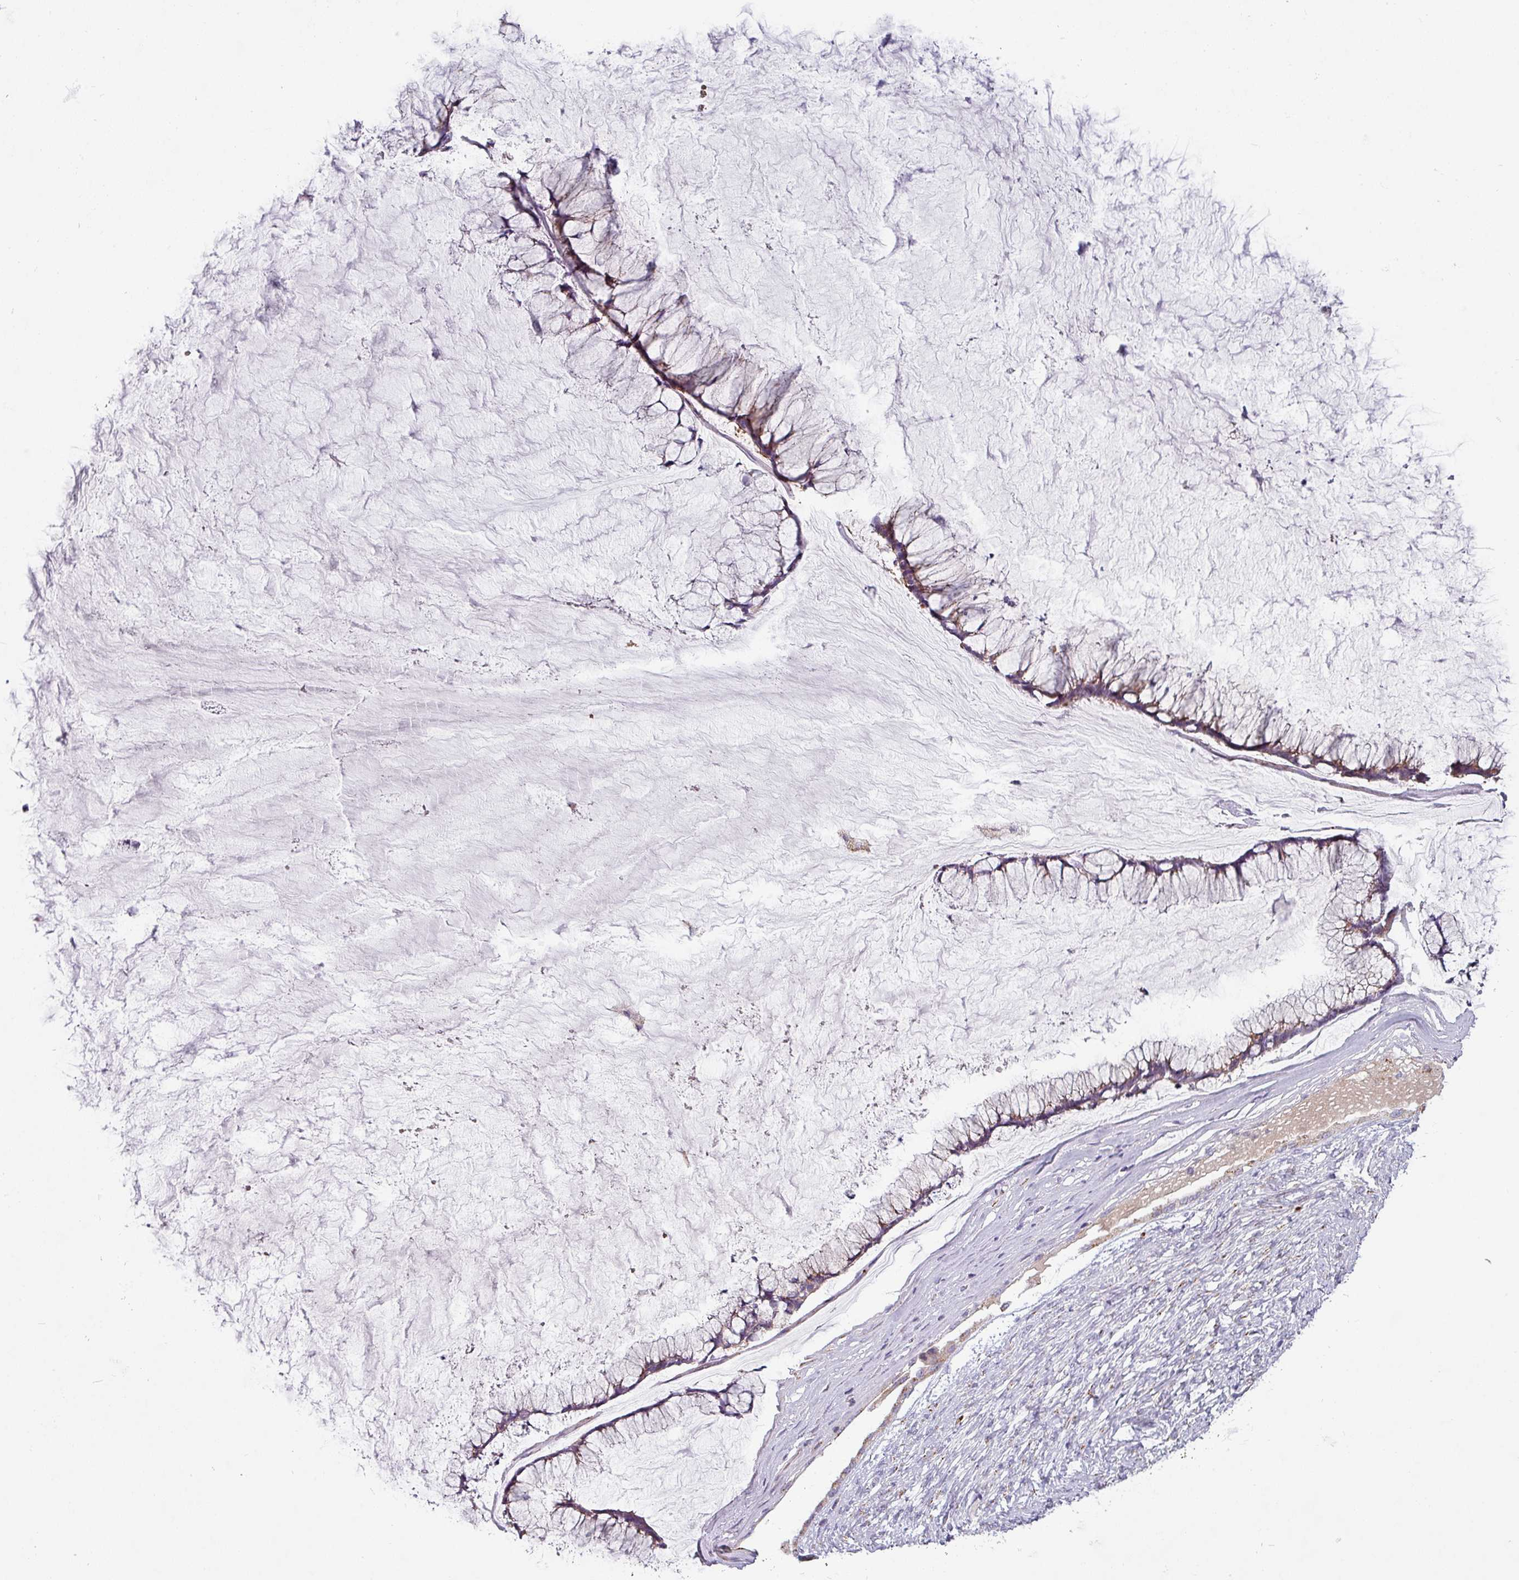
{"staining": {"intensity": "moderate", "quantity": ">75%", "location": "cytoplasmic/membranous"}, "tissue": "ovarian cancer", "cell_type": "Tumor cells", "image_type": "cancer", "snomed": [{"axis": "morphology", "description": "Cystadenocarcinoma, mucinous, NOS"}, {"axis": "topography", "description": "Ovary"}], "caption": "This histopathology image shows immunohistochemistry staining of mucinous cystadenocarcinoma (ovarian), with medium moderate cytoplasmic/membranous staining in about >75% of tumor cells.", "gene": "PRODH2", "patient": {"sex": "female", "age": 42}}